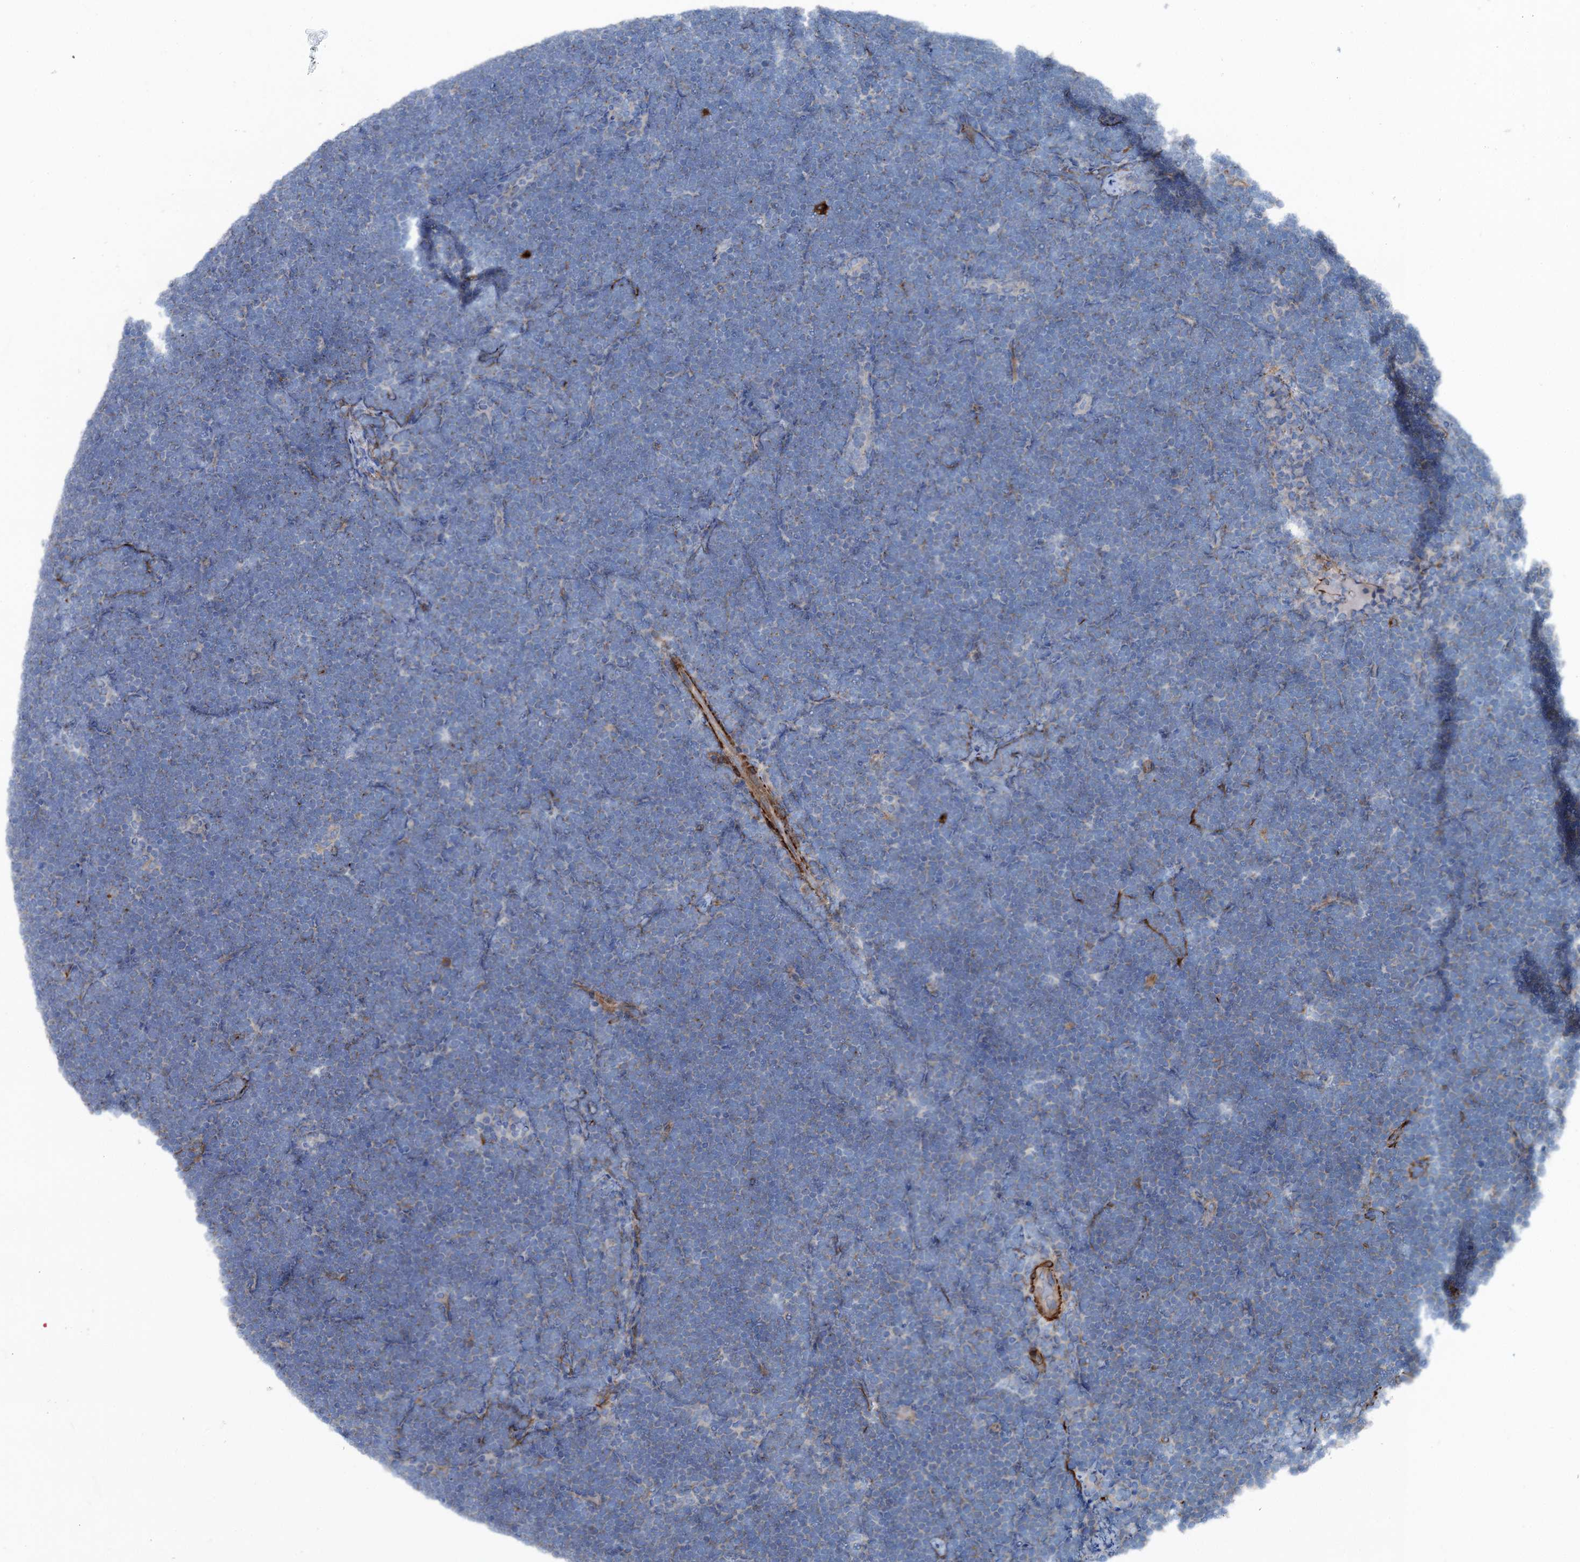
{"staining": {"intensity": "negative", "quantity": "none", "location": "none"}, "tissue": "lymphoma", "cell_type": "Tumor cells", "image_type": "cancer", "snomed": [{"axis": "morphology", "description": "Malignant lymphoma, non-Hodgkin's type, High grade"}, {"axis": "topography", "description": "Lymph node"}], "caption": "Immunohistochemical staining of human lymphoma exhibits no significant expression in tumor cells. The staining is performed using DAB brown chromogen with nuclei counter-stained in using hematoxylin.", "gene": "CALCOCO1", "patient": {"sex": "male", "age": 13}}